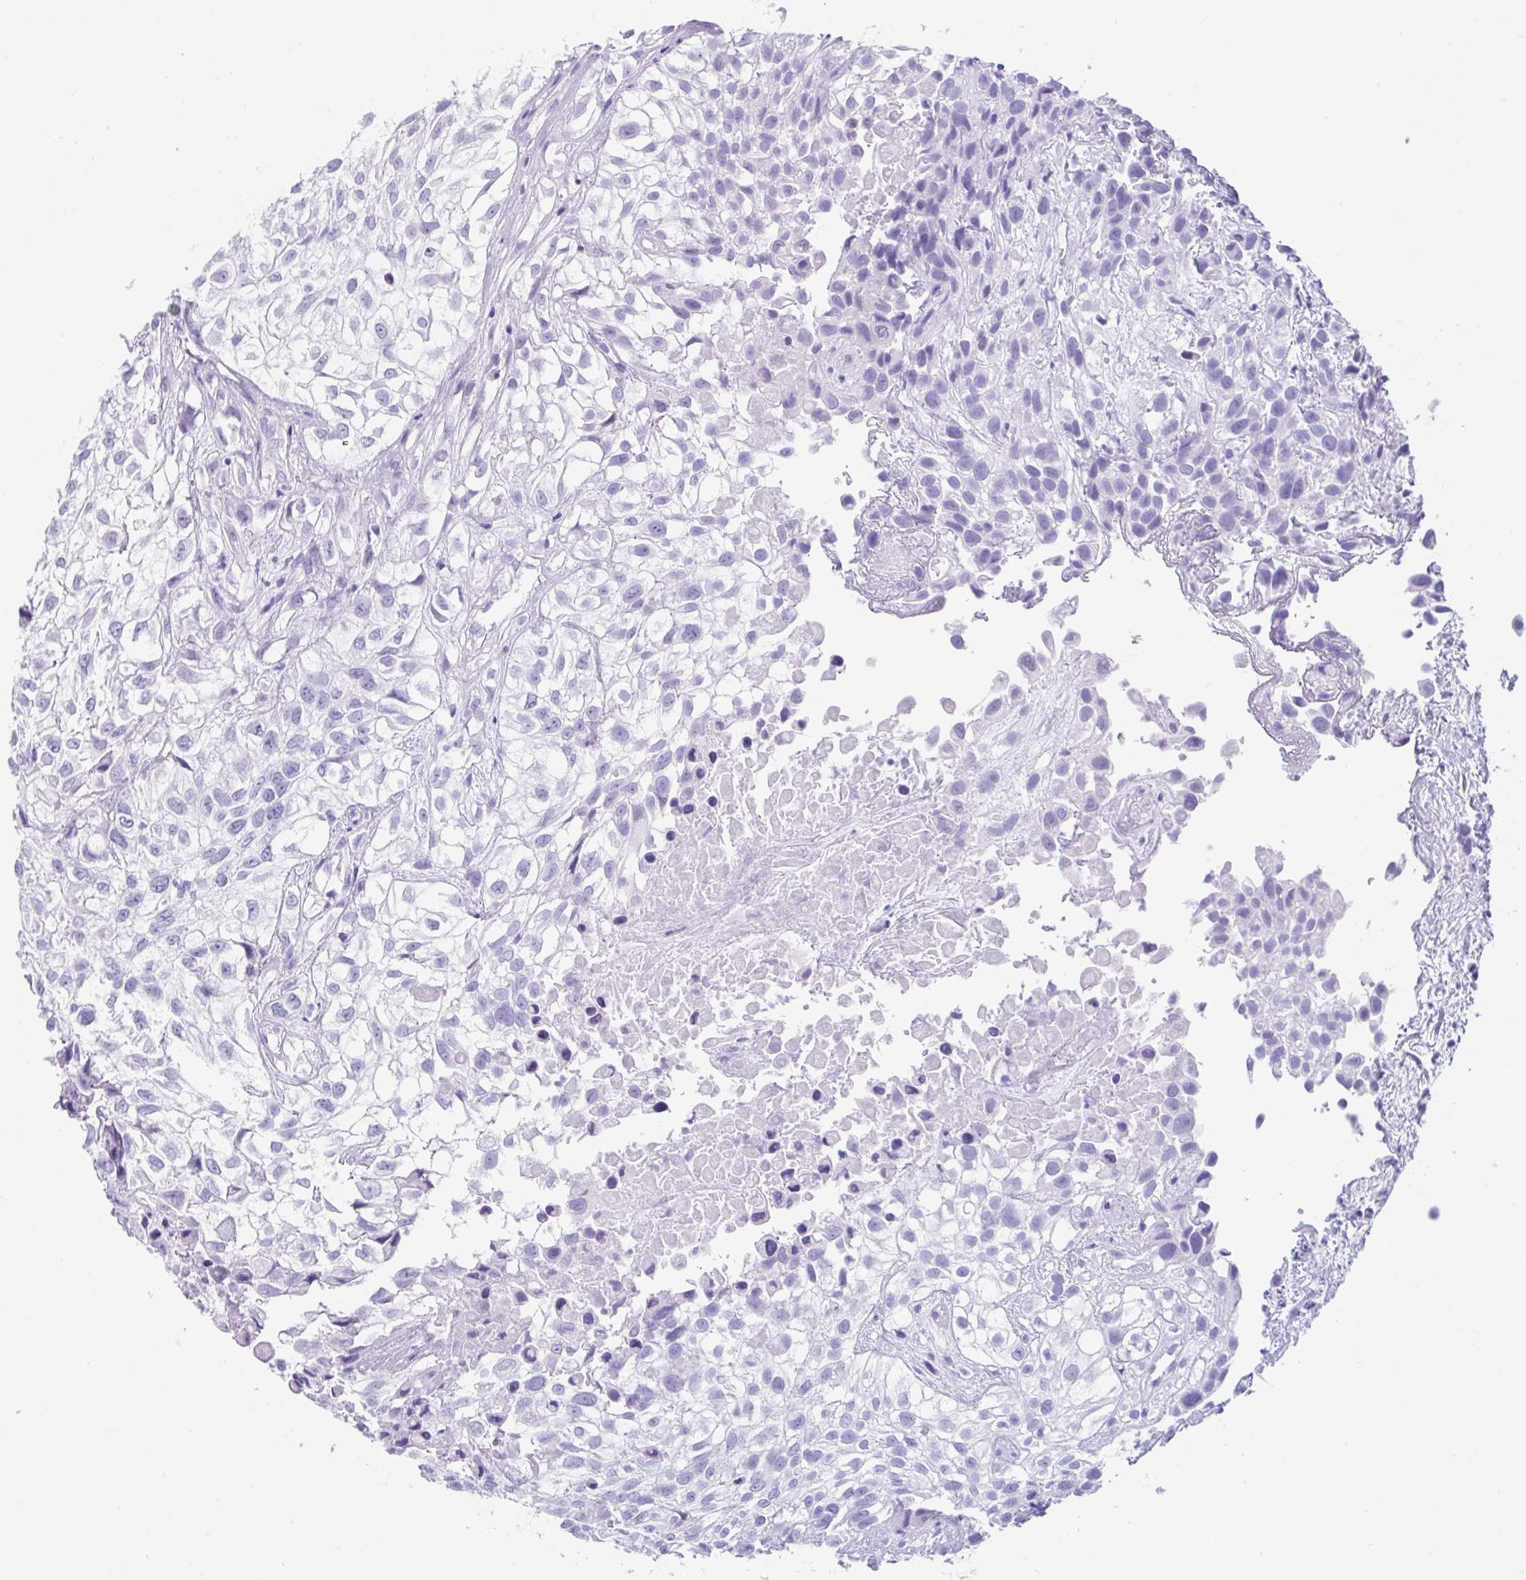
{"staining": {"intensity": "negative", "quantity": "none", "location": "none"}, "tissue": "urothelial cancer", "cell_type": "Tumor cells", "image_type": "cancer", "snomed": [{"axis": "morphology", "description": "Urothelial carcinoma, High grade"}, {"axis": "topography", "description": "Urinary bladder"}], "caption": "Immunohistochemistry (IHC) of human urothelial carcinoma (high-grade) displays no staining in tumor cells.", "gene": "FAM107A", "patient": {"sex": "male", "age": 56}}